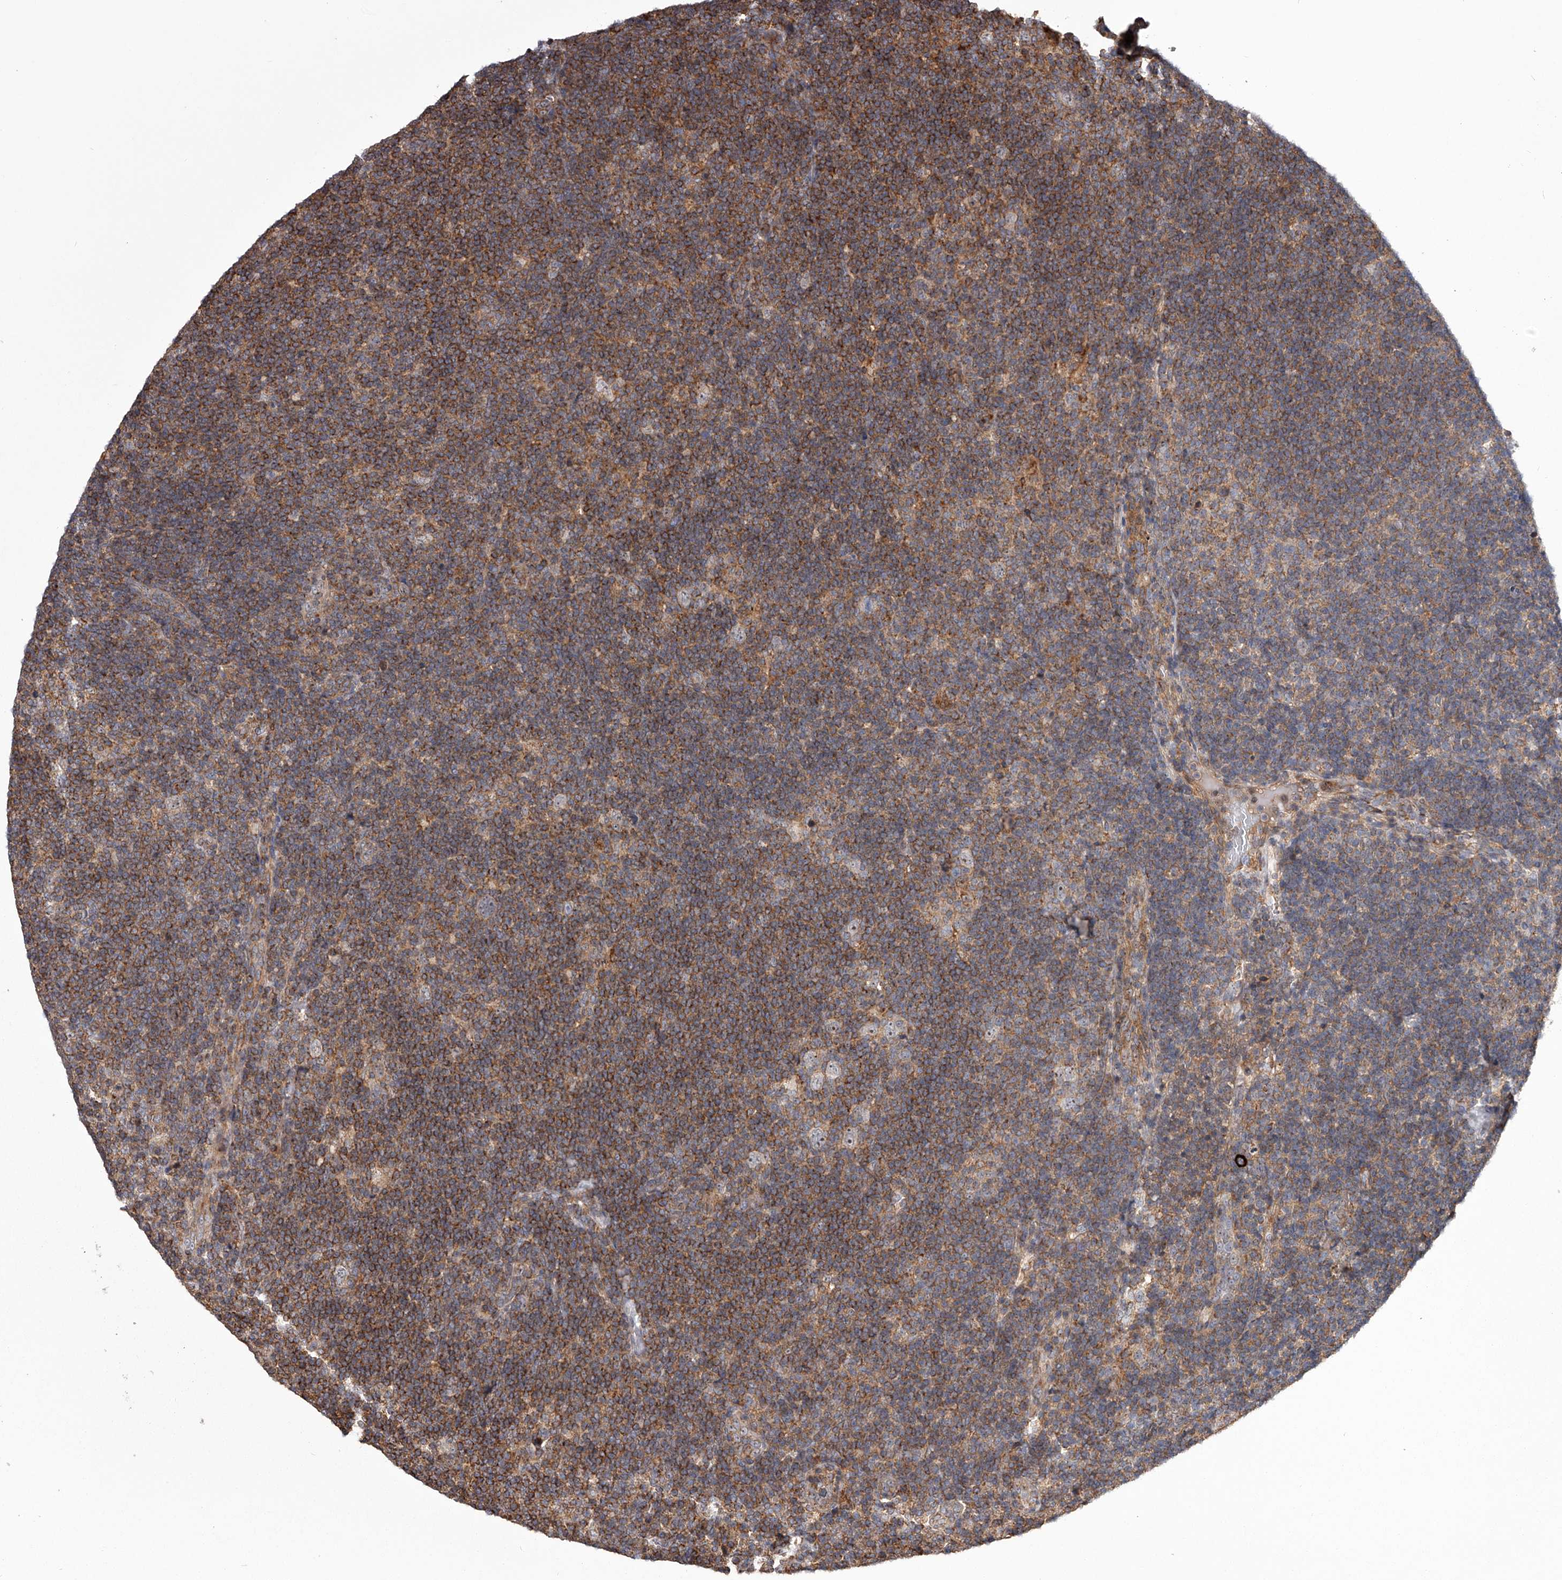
{"staining": {"intensity": "moderate", "quantity": "25%-75%", "location": "nuclear"}, "tissue": "lymphoma", "cell_type": "Tumor cells", "image_type": "cancer", "snomed": [{"axis": "morphology", "description": "Hodgkin's disease, NOS"}, {"axis": "topography", "description": "Lymph node"}], "caption": "High-magnification brightfield microscopy of lymphoma stained with DAB (brown) and counterstained with hematoxylin (blue). tumor cells exhibit moderate nuclear expression is identified in approximately25%-75% of cells.", "gene": "RRP36", "patient": {"sex": "female", "age": 57}}